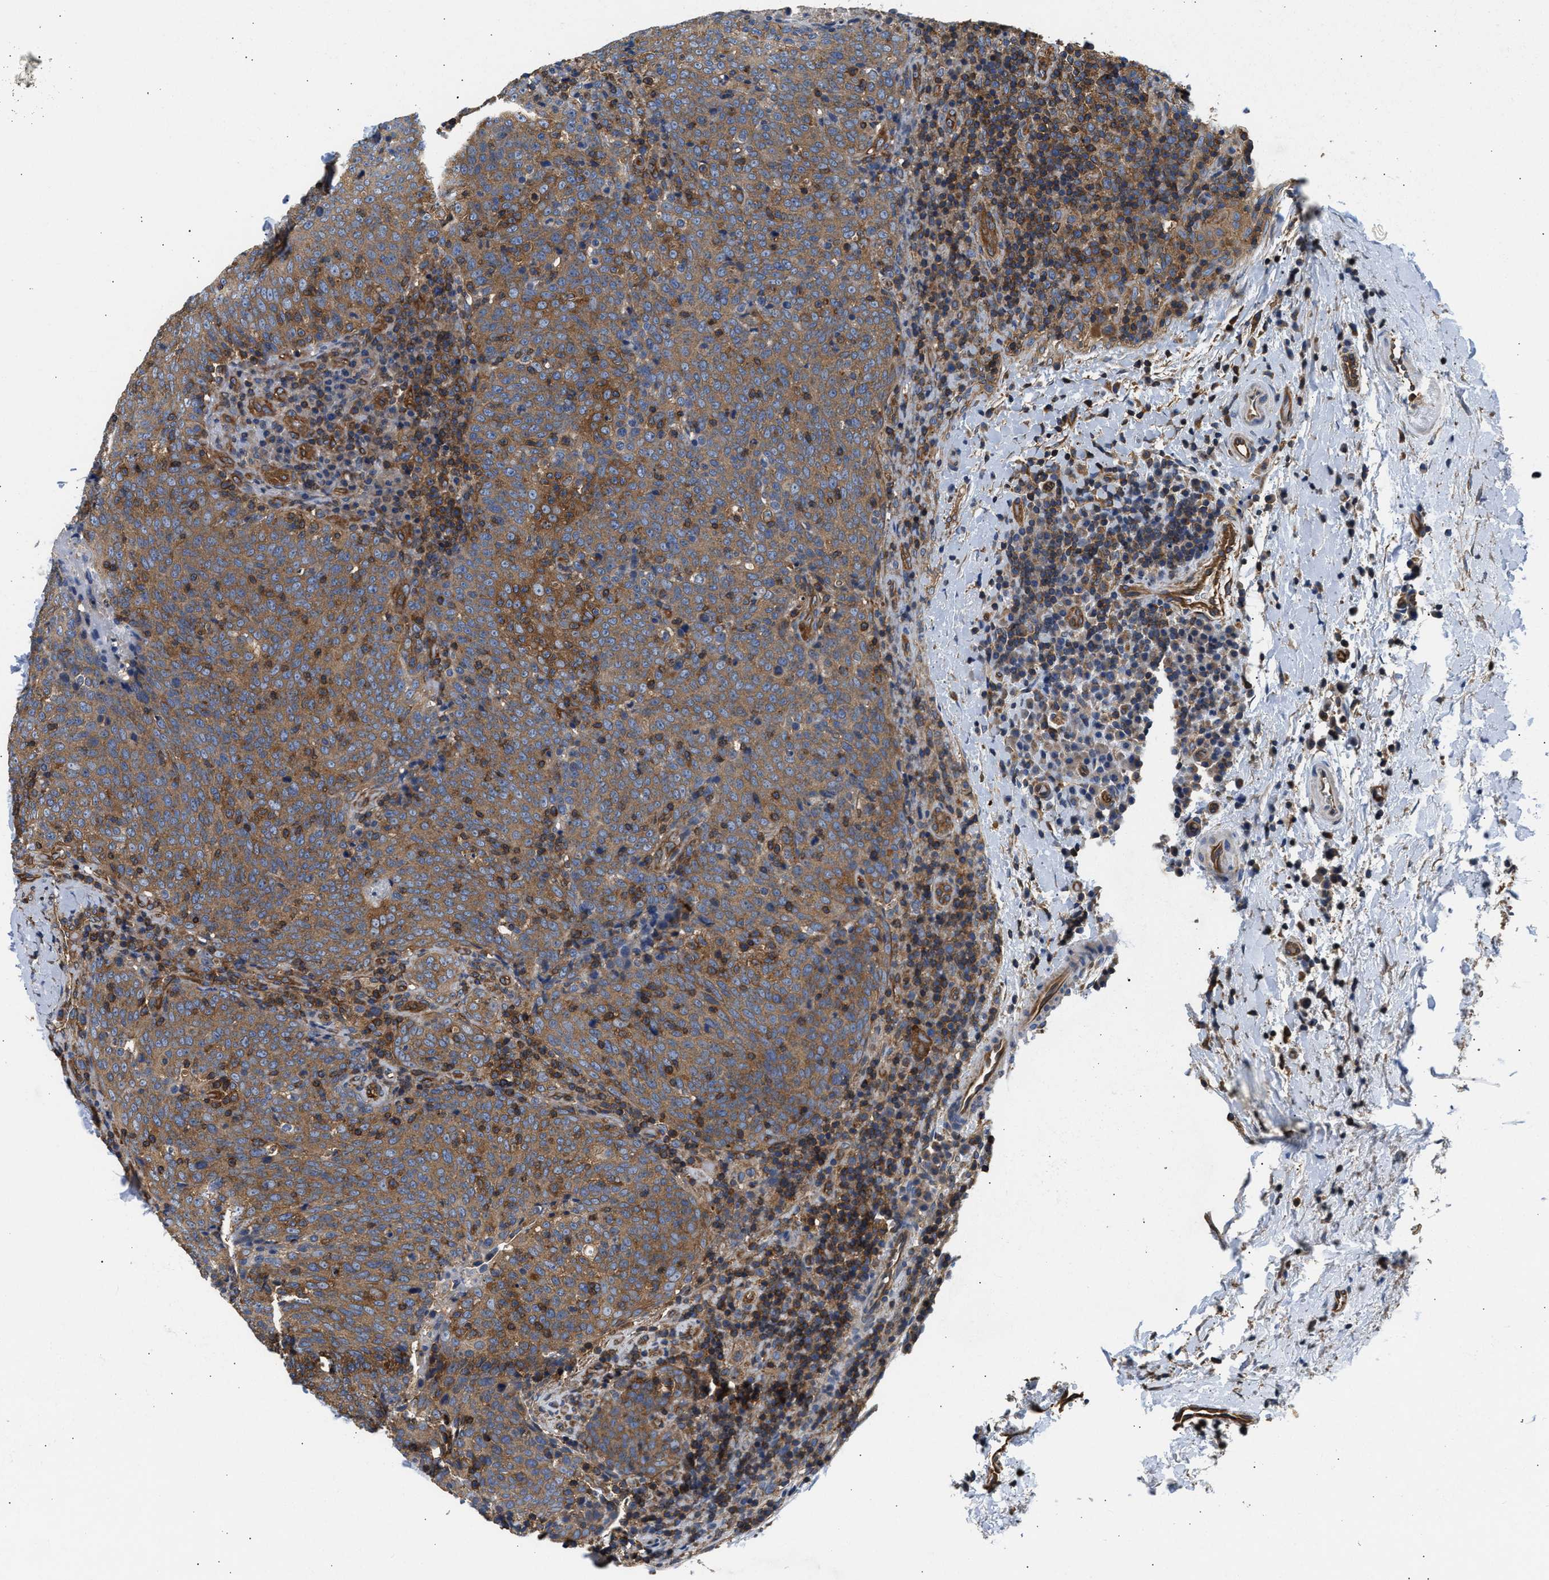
{"staining": {"intensity": "moderate", "quantity": ">75%", "location": "cytoplasmic/membranous"}, "tissue": "head and neck cancer", "cell_type": "Tumor cells", "image_type": "cancer", "snomed": [{"axis": "morphology", "description": "Squamous cell carcinoma, NOS"}, {"axis": "morphology", "description": "Squamous cell carcinoma, metastatic, NOS"}, {"axis": "topography", "description": "Lymph node"}, {"axis": "topography", "description": "Head-Neck"}], "caption": "A micrograph showing moderate cytoplasmic/membranous expression in approximately >75% of tumor cells in head and neck cancer (squamous cell carcinoma), as visualized by brown immunohistochemical staining.", "gene": "SAMD9L", "patient": {"sex": "male", "age": 62}}